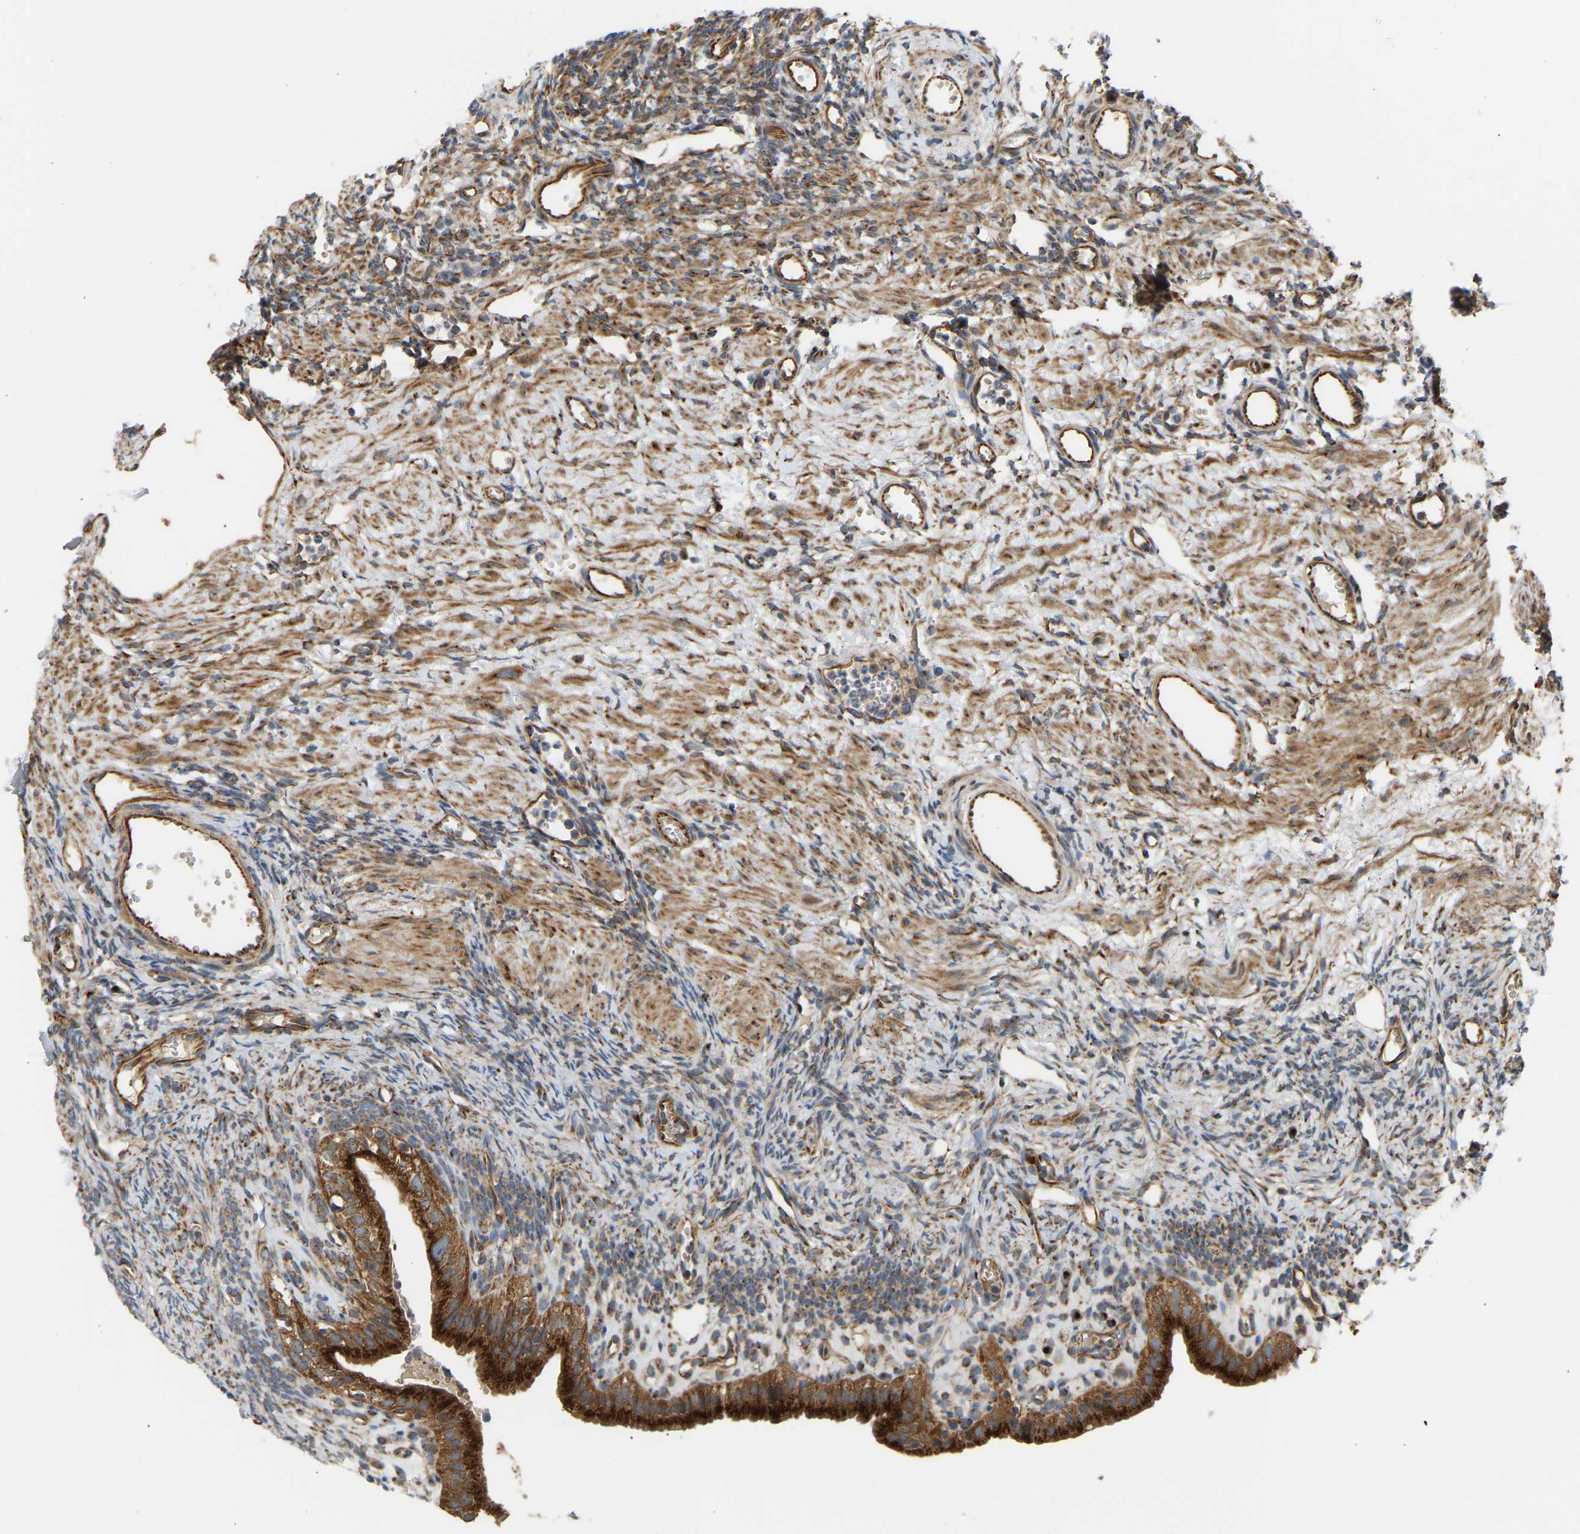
{"staining": {"intensity": "strong", "quantity": ">75%", "location": "cytoplasmic/membranous"}, "tissue": "ovary", "cell_type": "Follicle cells", "image_type": "normal", "snomed": [{"axis": "morphology", "description": "Normal tissue, NOS"}, {"axis": "topography", "description": "Ovary"}], "caption": "An image of human ovary stained for a protein reveals strong cytoplasmic/membranous brown staining in follicle cells.", "gene": "YIPF2", "patient": {"sex": "female", "age": 33}}